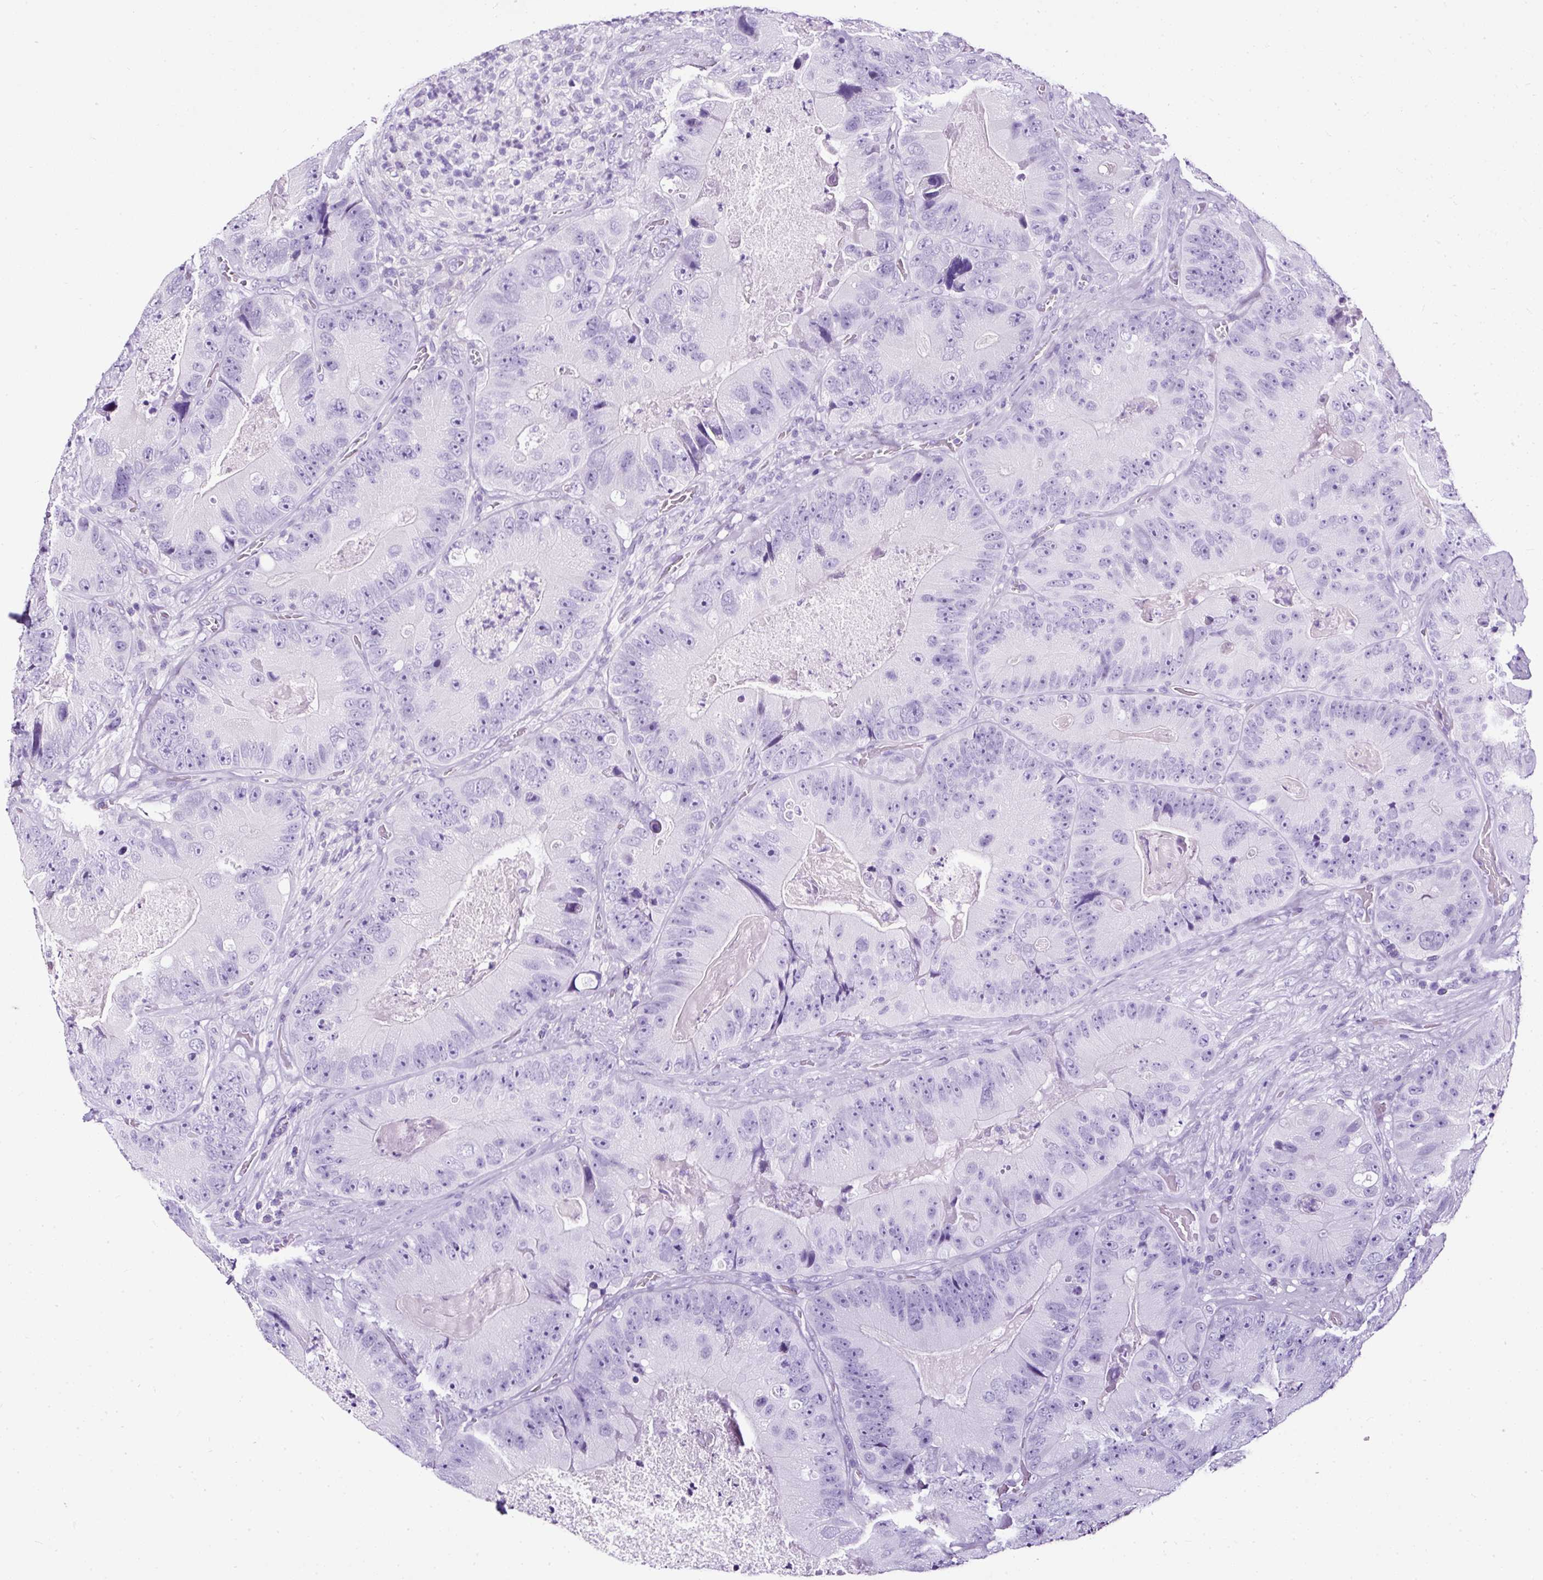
{"staining": {"intensity": "negative", "quantity": "none", "location": "none"}, "tissue": "colorectal cancer", "cell_type": "Tumor cells", "image_type": "cancer", "snomed": [{"axis": "morphology", "description": "Adenocarcinoma, NOS"}, {"axis": "topography", "description": "Colon"}], "caption": "IHC histopathology image of neoplastic tissue: human colorectal adenocarcinoma stained with DAB demonstrates no significant protein staining in tumor cells.", "gene": "NTS", "patient": {"sex": "female", "age": 86}}